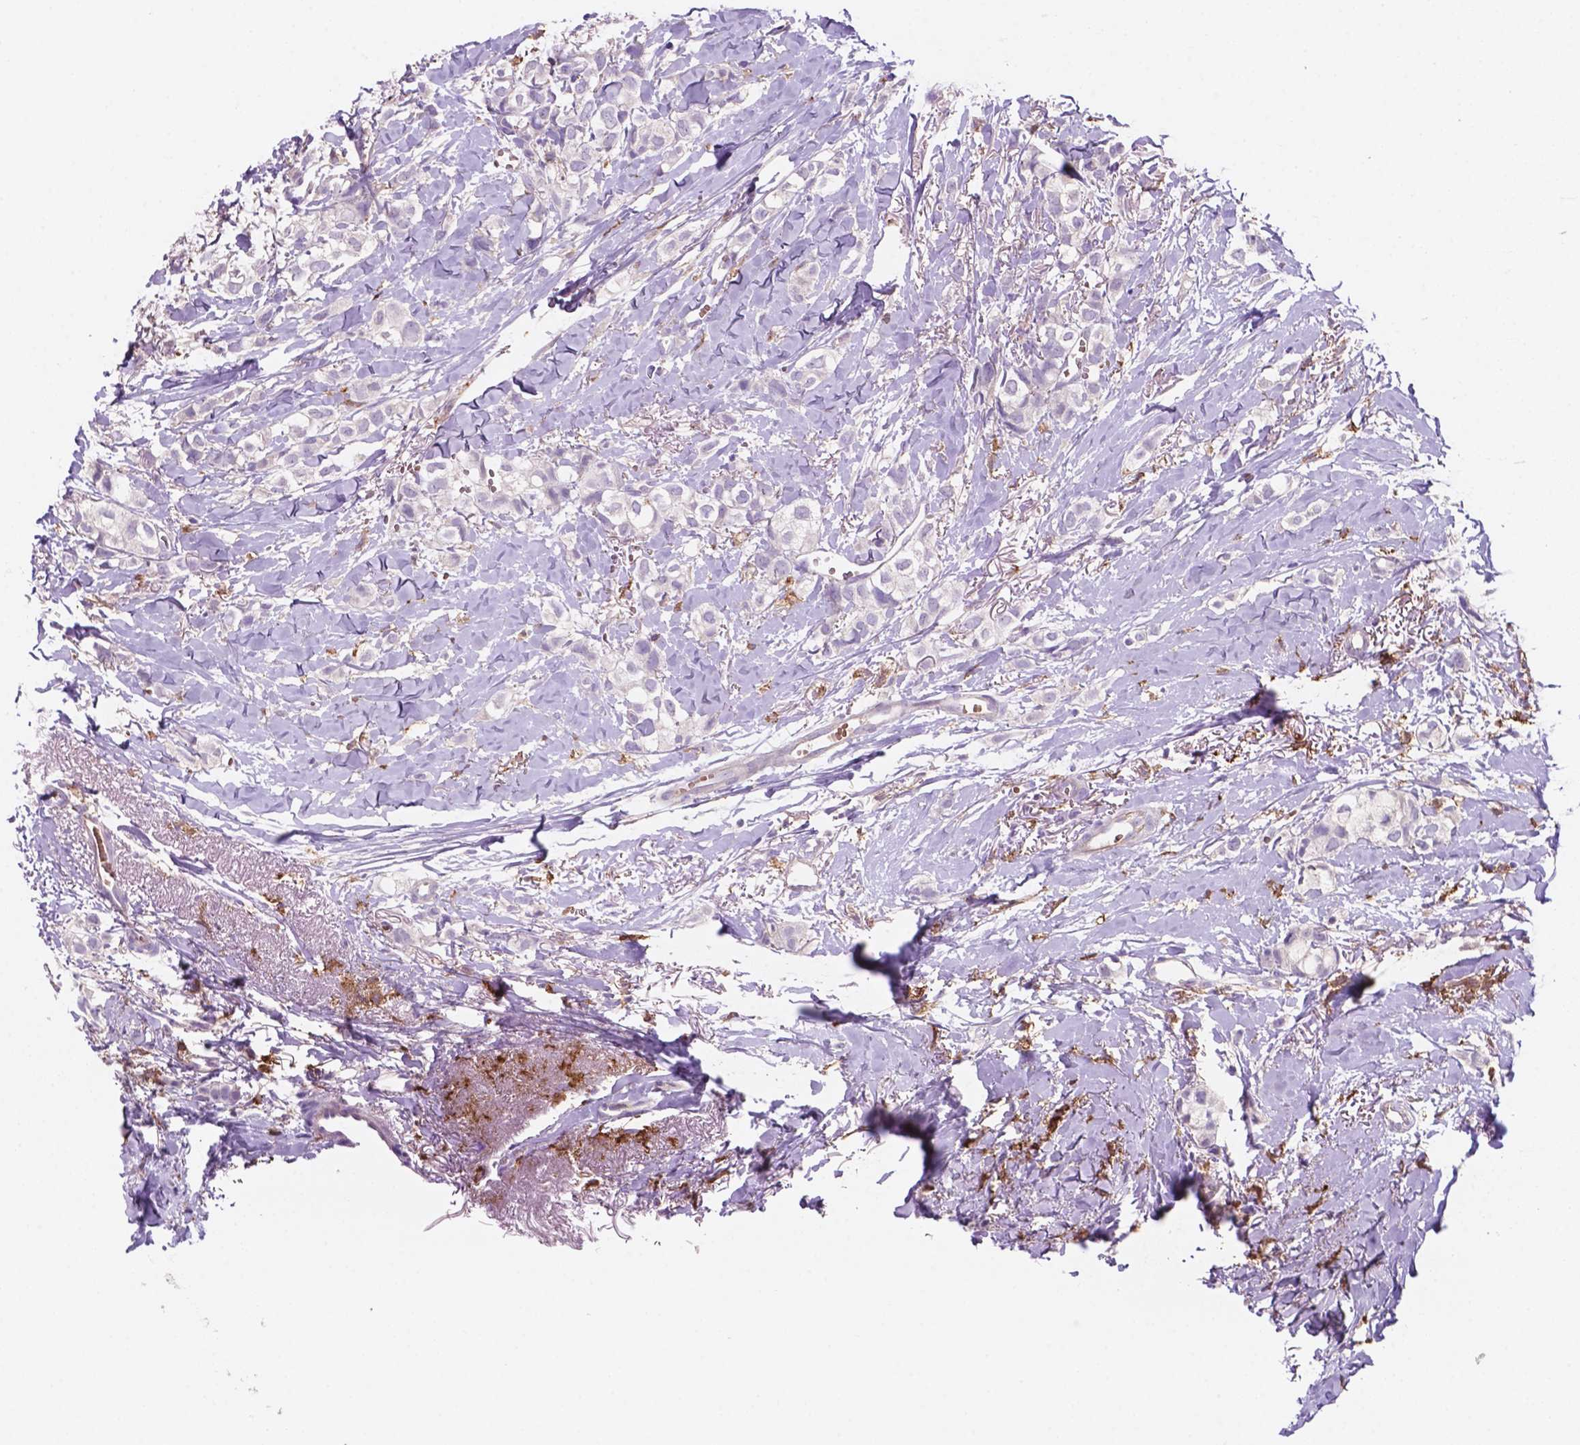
{"staining": {"intensity": "negative", "quantity": "none", "location": "none"}, "tissue": "breast cancer", "cell_type": "Tumor cells", "image_type": "cancer", "snomed": [{"axis": "morphology", "description": "Duct carcinoma"}, {"axis": "topography", "description": "Breast"}], "caption": "Tumor cells show no significant protein positivity in breast infiltrating ductal carcinoma.", "gene": "MKRN2OS", "patient": {"sex": "female", "age": 85}}